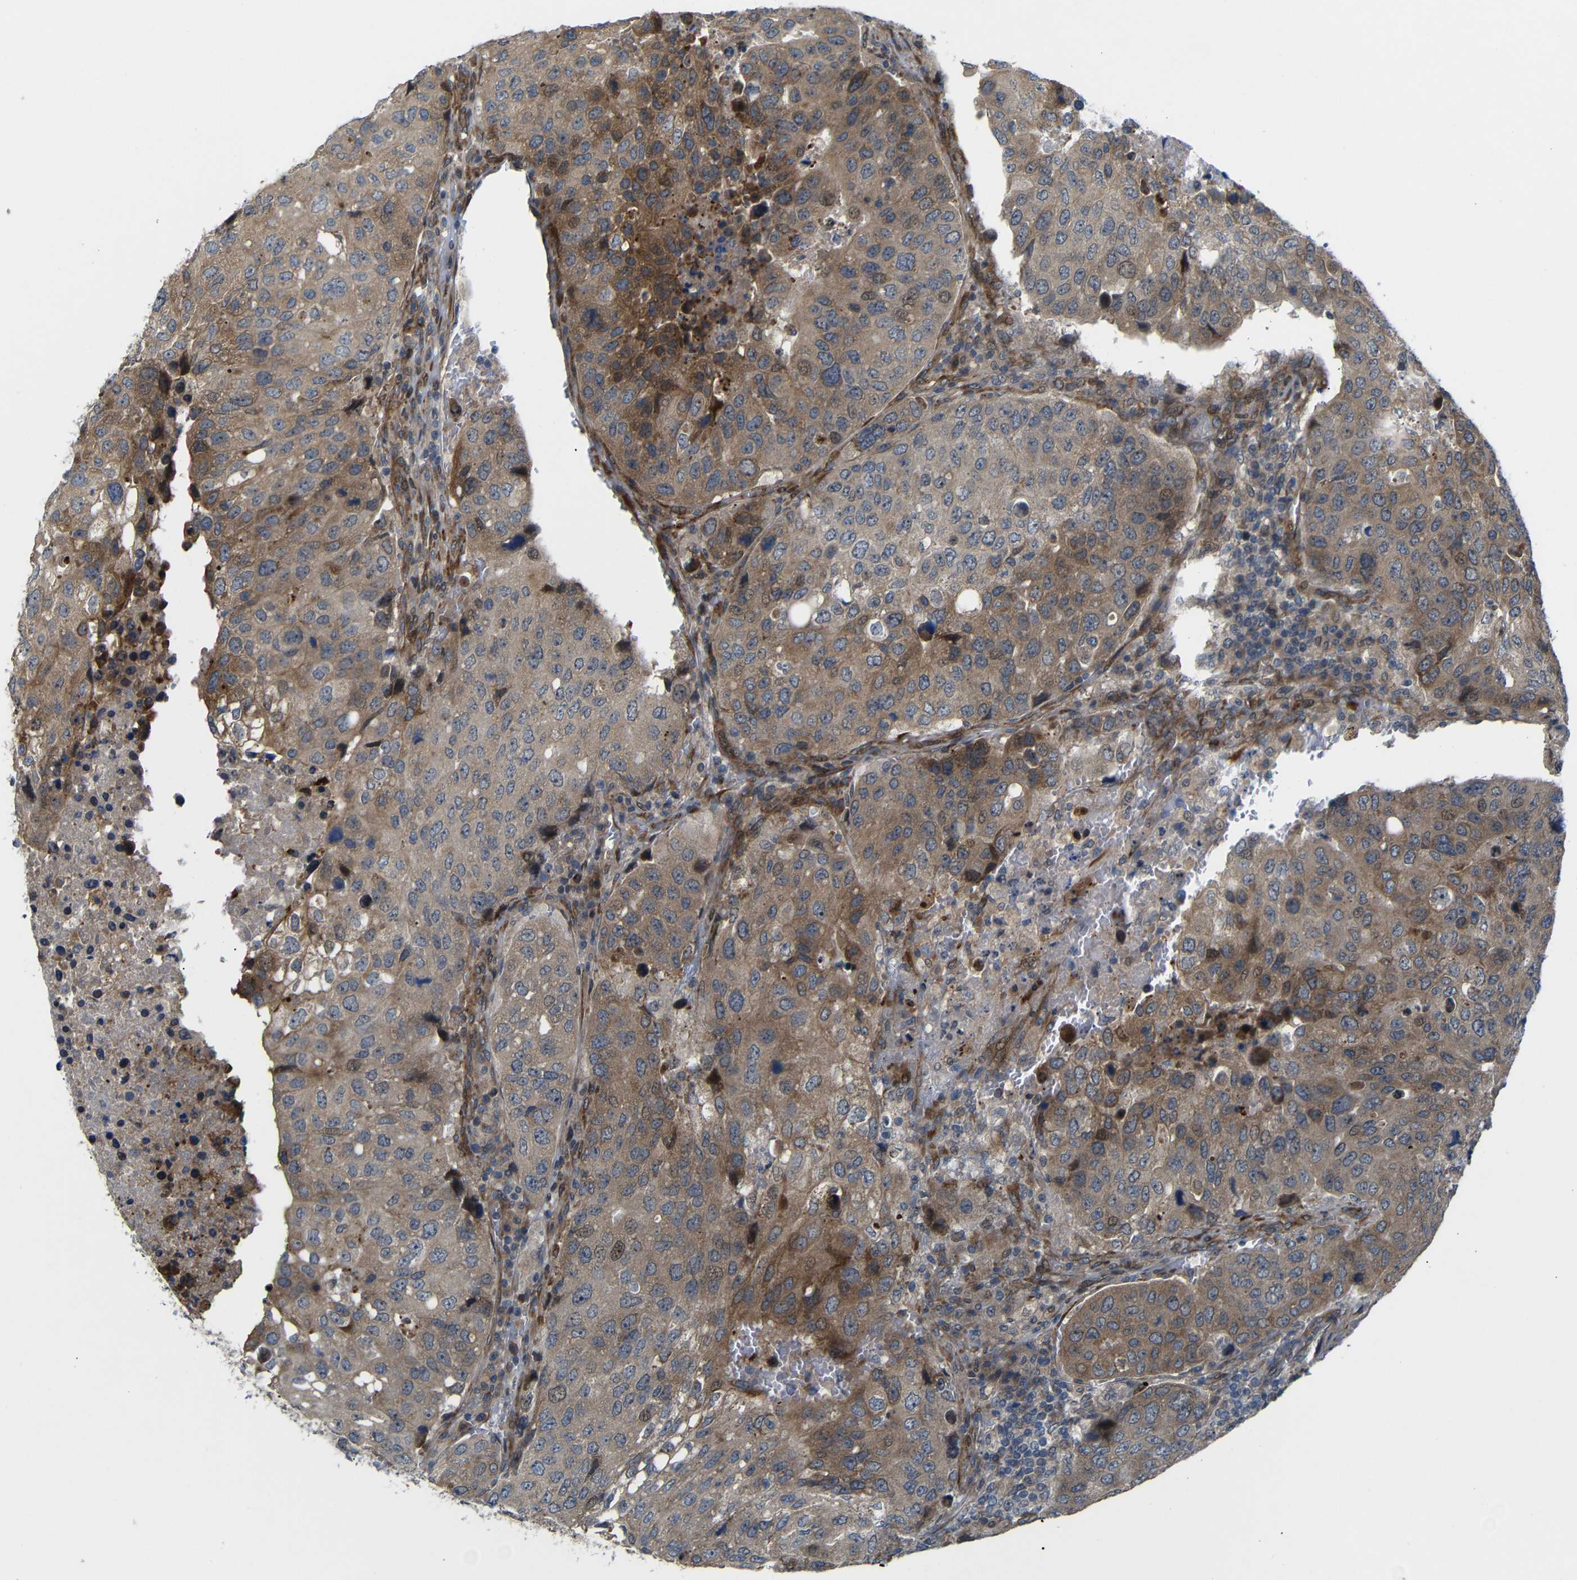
{"staining": {"intensity": "moderate", "quantity": ">75%", "location": "cytoplasmic/membranous"}, "tissue": "urothelial cancer", "cell_type": "Tumor cells", "image_type": "cancer", "snomed": [{"axis": "morphology", "description": "Urothelial carcinoma, High grade"}, {"axis": "topography", "description": "Lymph node"}, {"axis": "topography", "description": "Urinary bladder"}], "caption": "Immunohistochemistry image of human urothelial cancer stained for a protein (brown), which exhibits medium levels of moderate cytoplasmic/membranous positivity in approximately >75% of tumor cells.", "gene": "P3H2", "patient": {"sex": "male", "age": 51}}